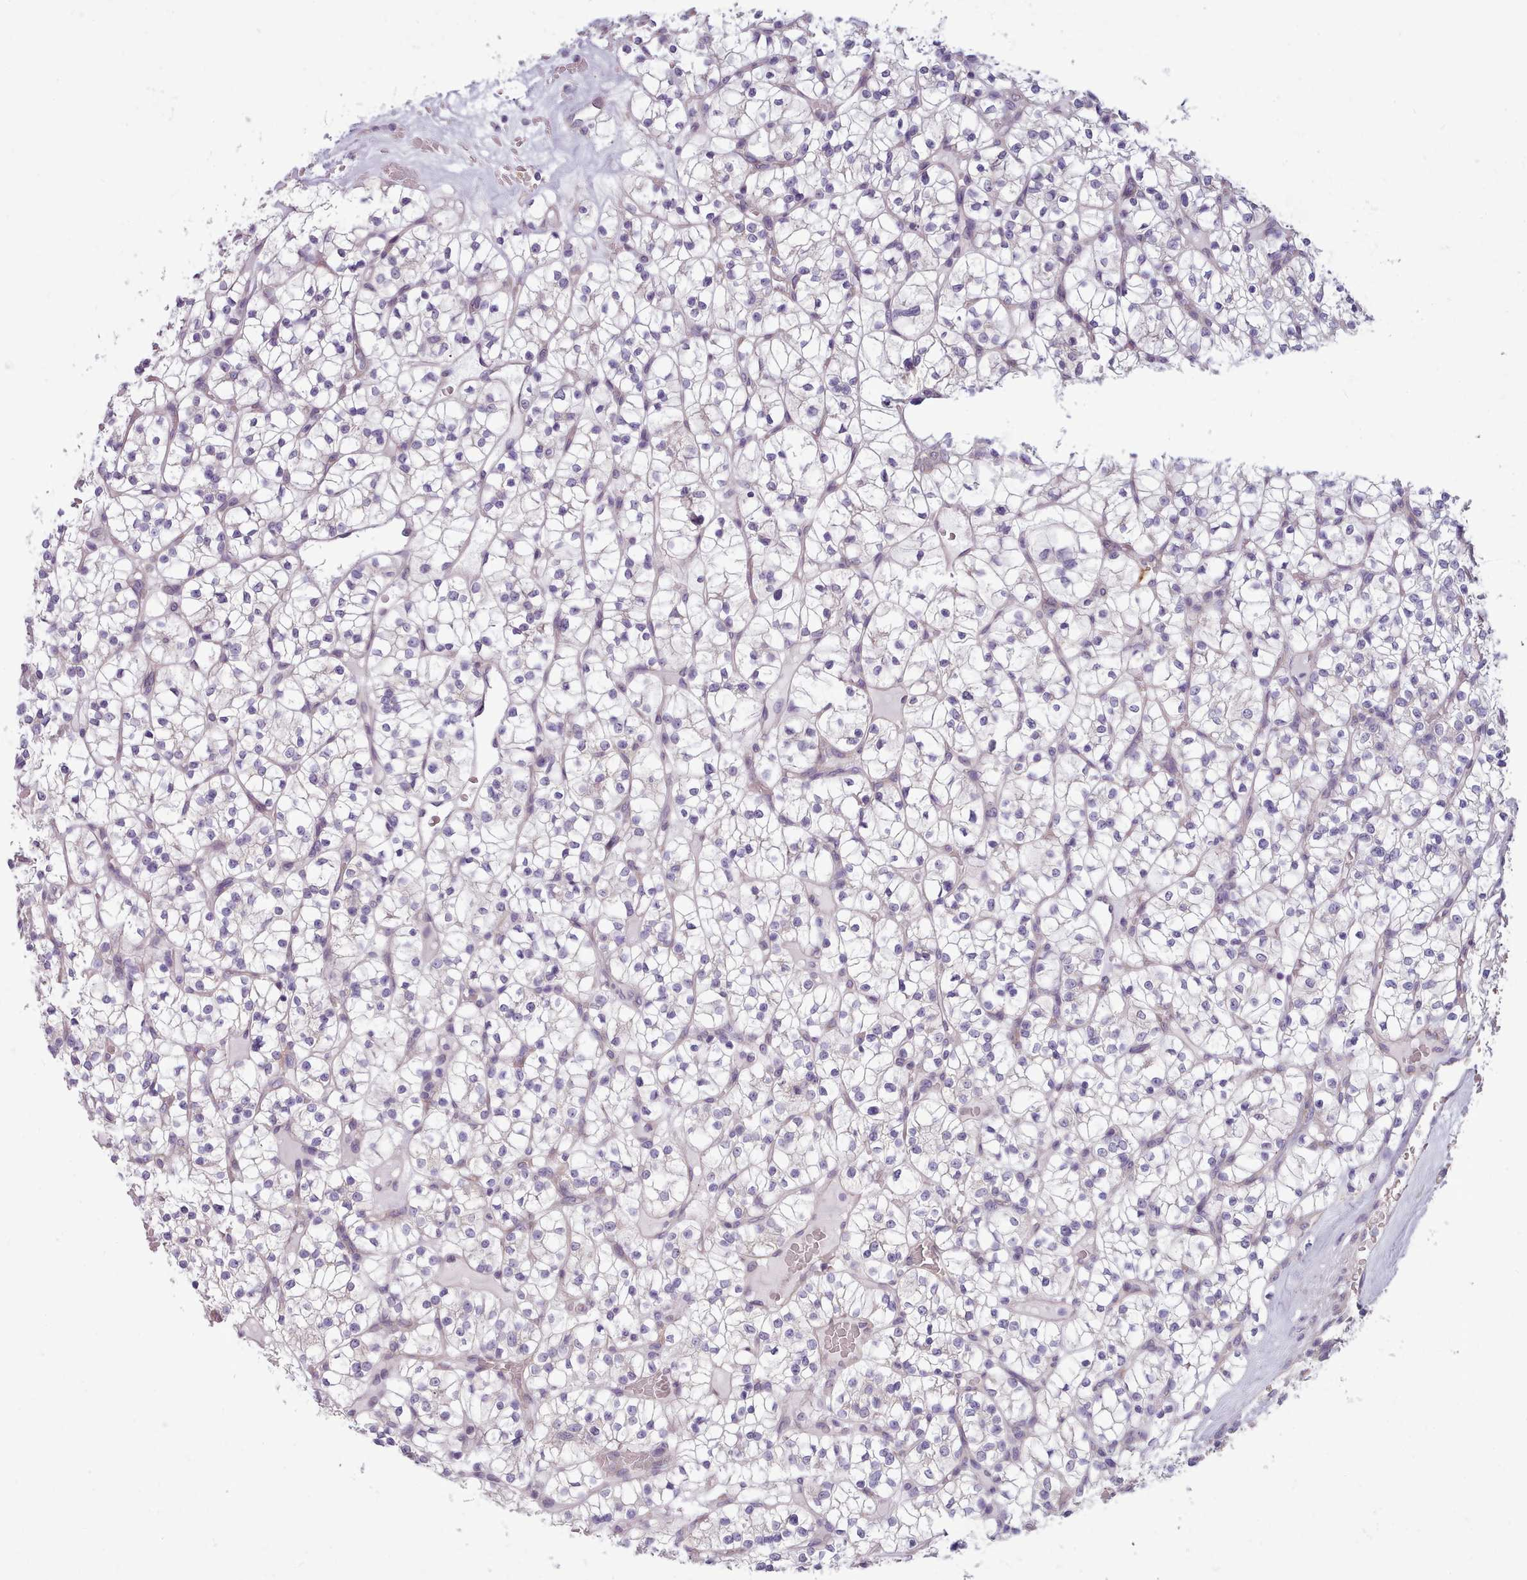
{"staining": {"intensity": "negative", "quantity": "none", "location": "none"}, "tissue": "renal cancer", "cell_type": "Tumor cells", "image_type": "cancer", "snomed": [{"axis": "morphology", "description": "Adenocarcinoma, NOS"}, {"axis": "topography", "description": "Kidney"}], "caption": "The histopathology image reveals no staining of tumor cells in adenocarcinoma (renal).", "gene": "DPF1", "patient": {"sex": "female", "age": 64}}